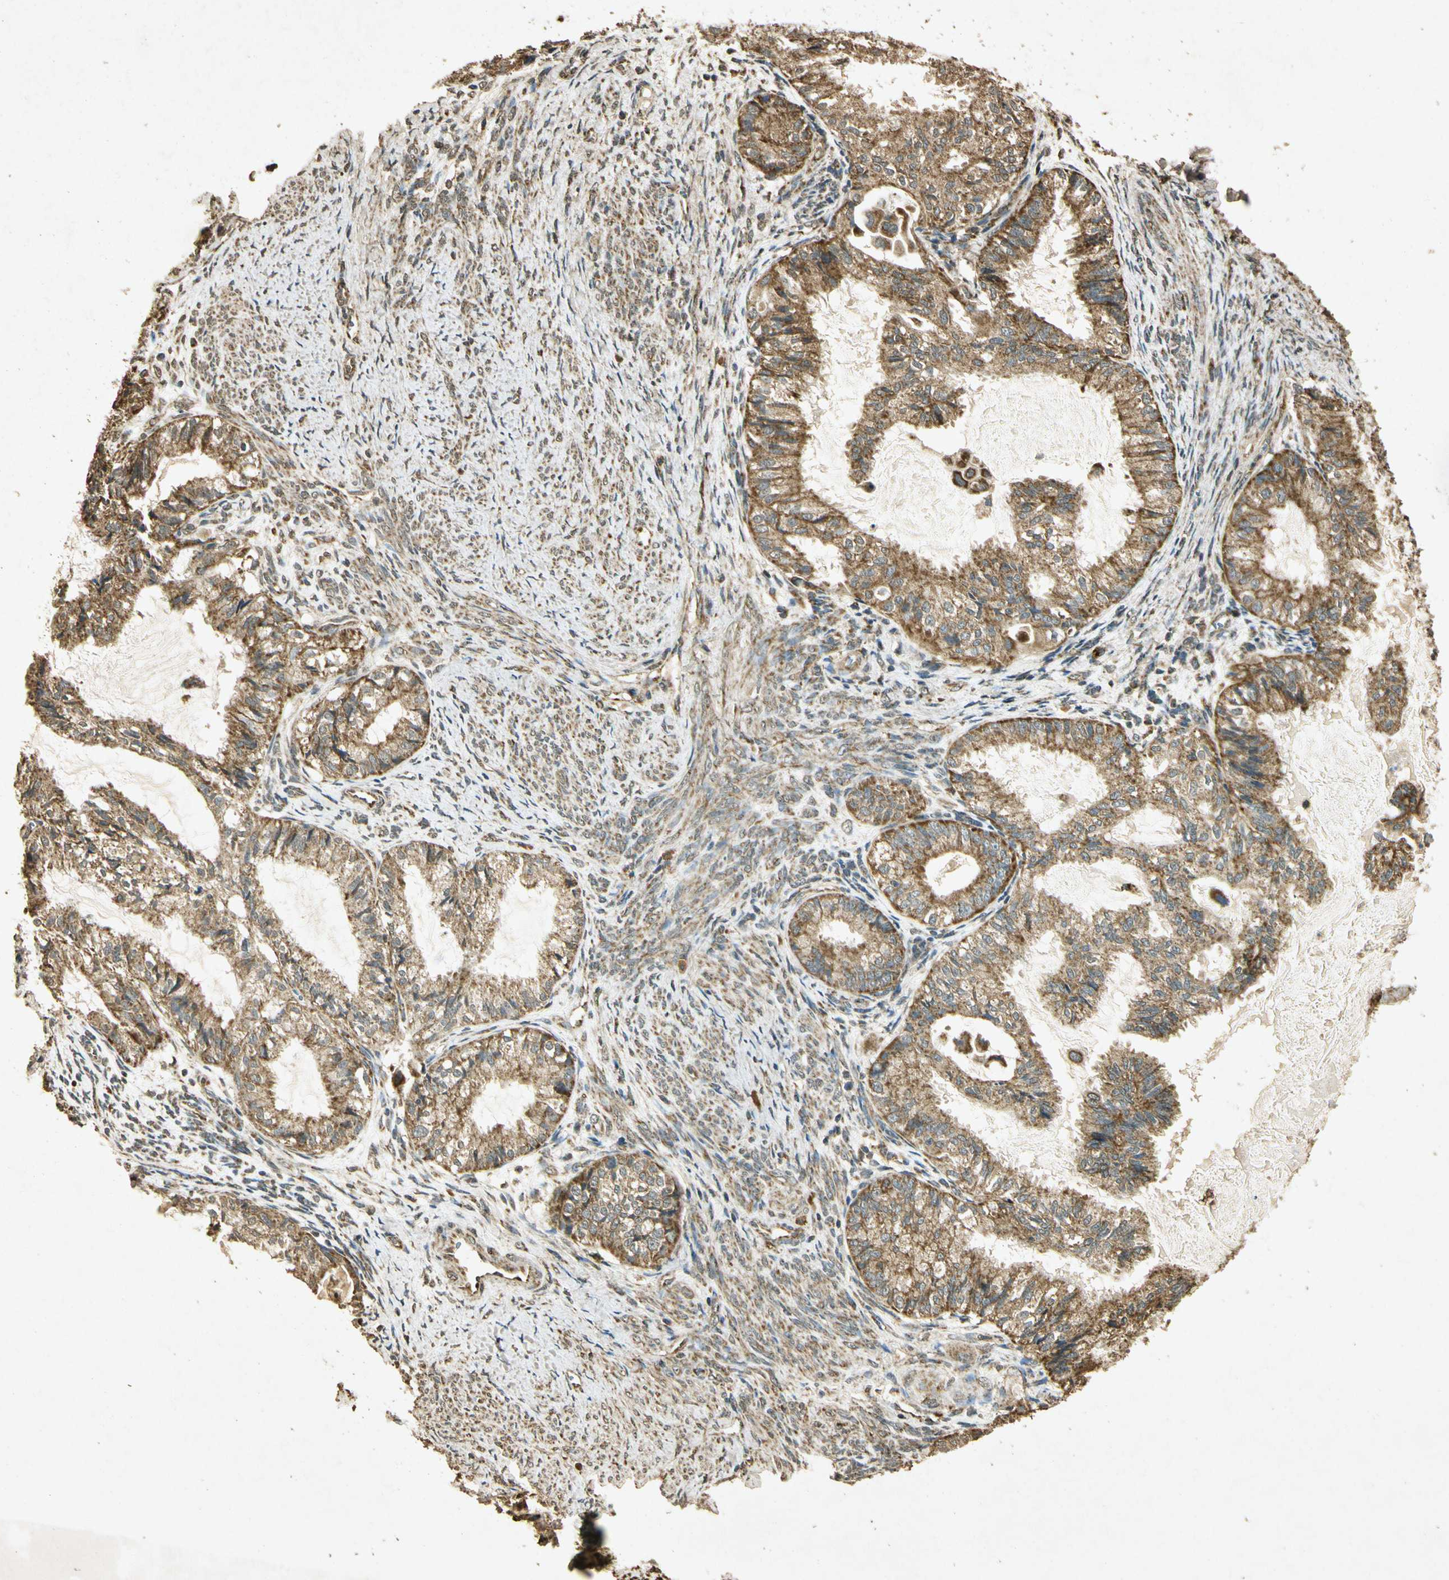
{"staining": {"intensity": "moderate", "quantity": ">75%", "location": "cytoplasmic/membranous"}, "tissue": "cervical cancer", "cell_type": "Tumor cells", "image_type": "cancer", "snomed": [{"axis": "morphology", "description": "Normal tissue, NOS"}, {"axis": "morphology", "description": "Adenocarcinoma, NOS"}, {"axis": "topography", "description": "Cervix"}, {"axis": "topography", "description": "Endometrium"}], "caption": "DAB (3,3'-diaminobenzidine) immunohistochemical staining of cervical adenocarcinoma exhibits moderate cytoplasmic/membranous protein expression in approximately >75% of tumor cells.", "gene": "PRDX3", "patient": {"sex": "female", "age": 86}}